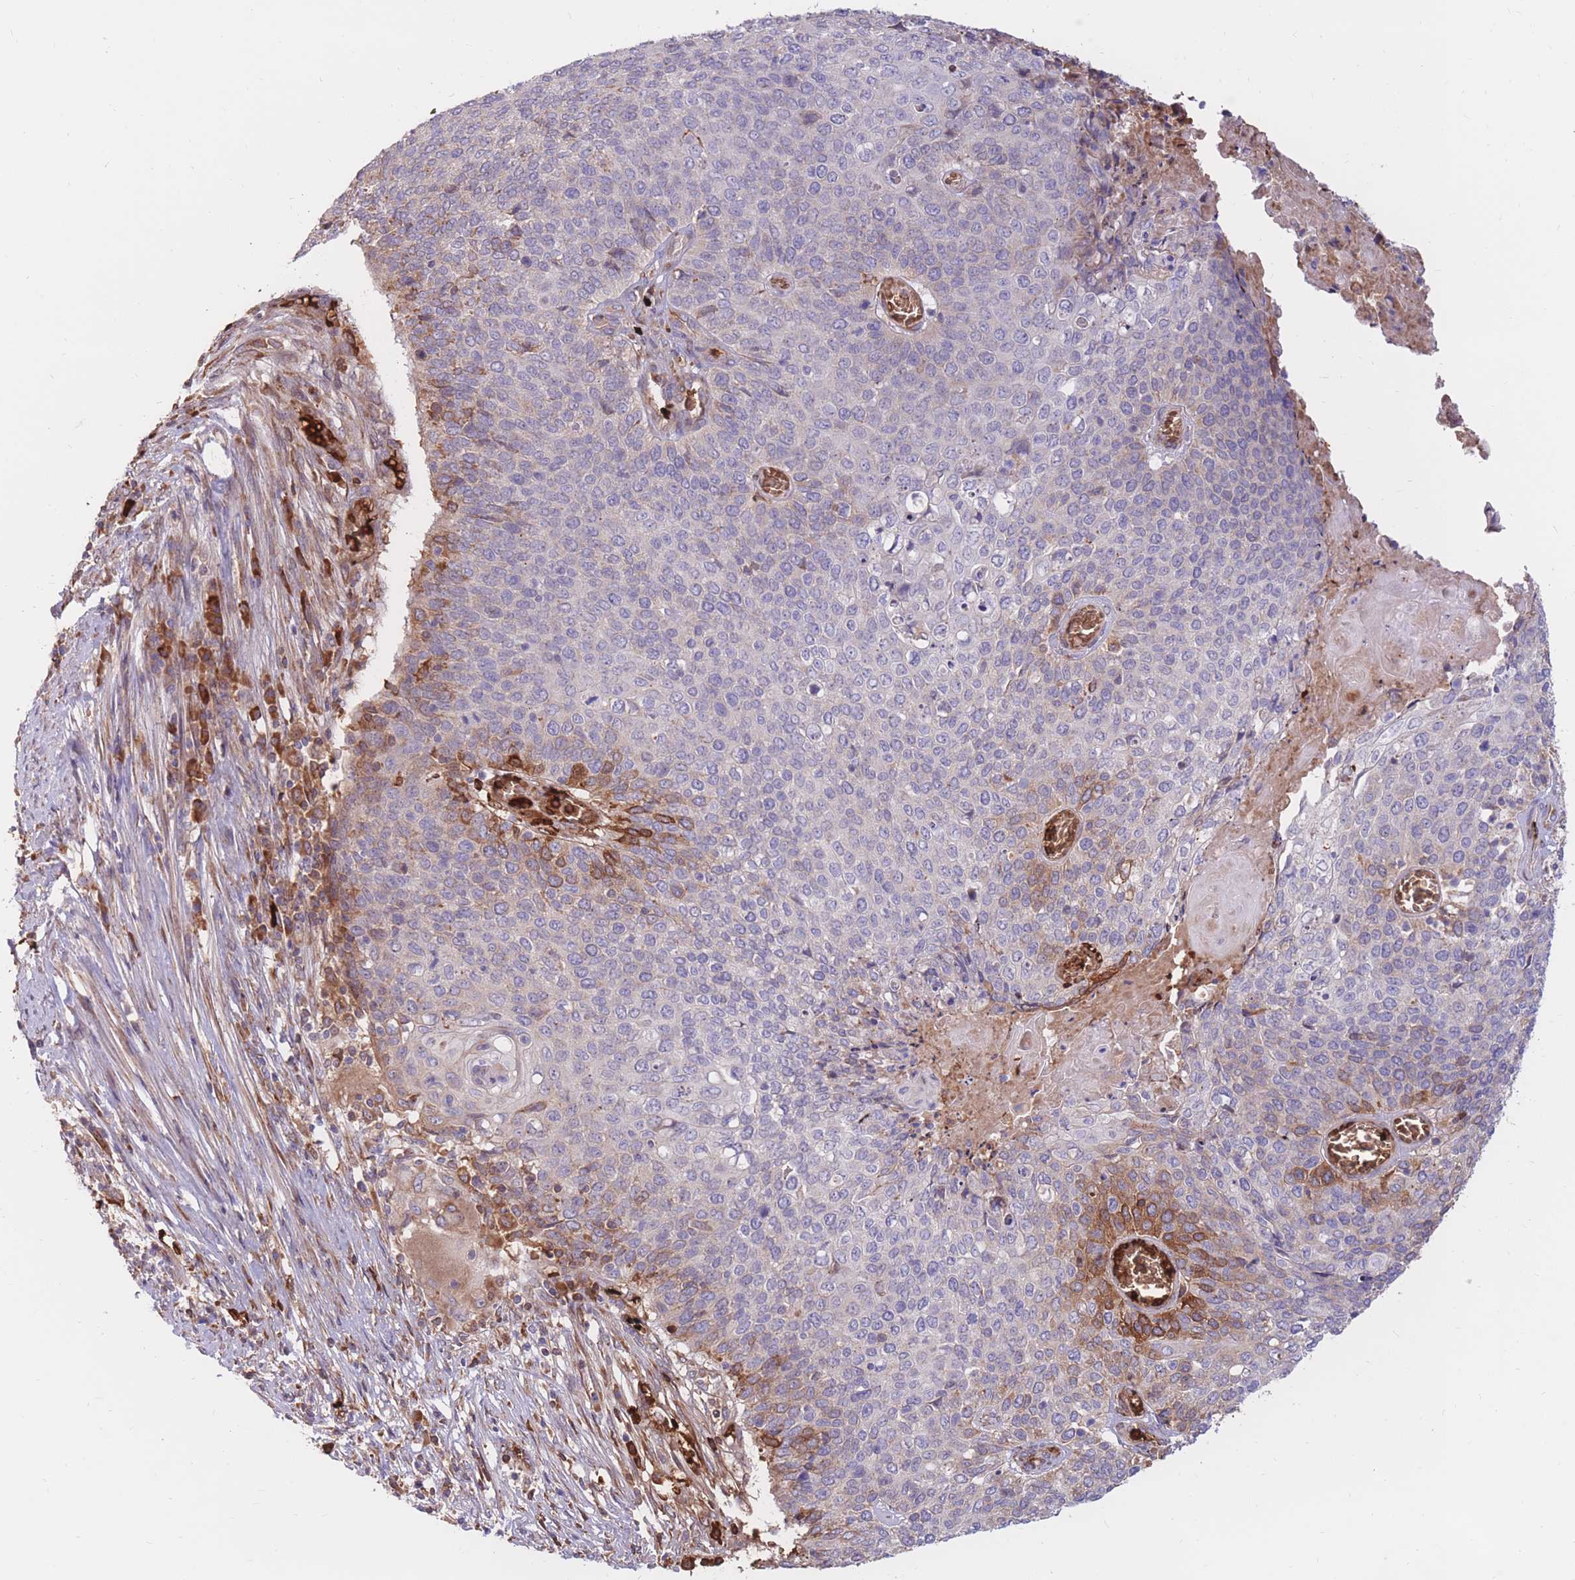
{"staining": {"intensity": "moderate", "quantity": "<25%", "location": "cytoplasmic/membranous"}, "tissue": "cervical cancer", "cell_type": "Tumor cells", "image_type": "cancer", "snomed": [{"axis": "morphology", "description": "Squamous cell carcinoma, NOS"}, {"axis": "topography", "description": "Cervix"}], "caption": "Cervical cancer (squamous cell carcinoma) stained with a brown dye shows moderate cytoplasmic/membranous positive positivity in approximately <25% of tumor cells.", "gene": "ATP10D", "patient": {"sex": "female", "age": 39}}